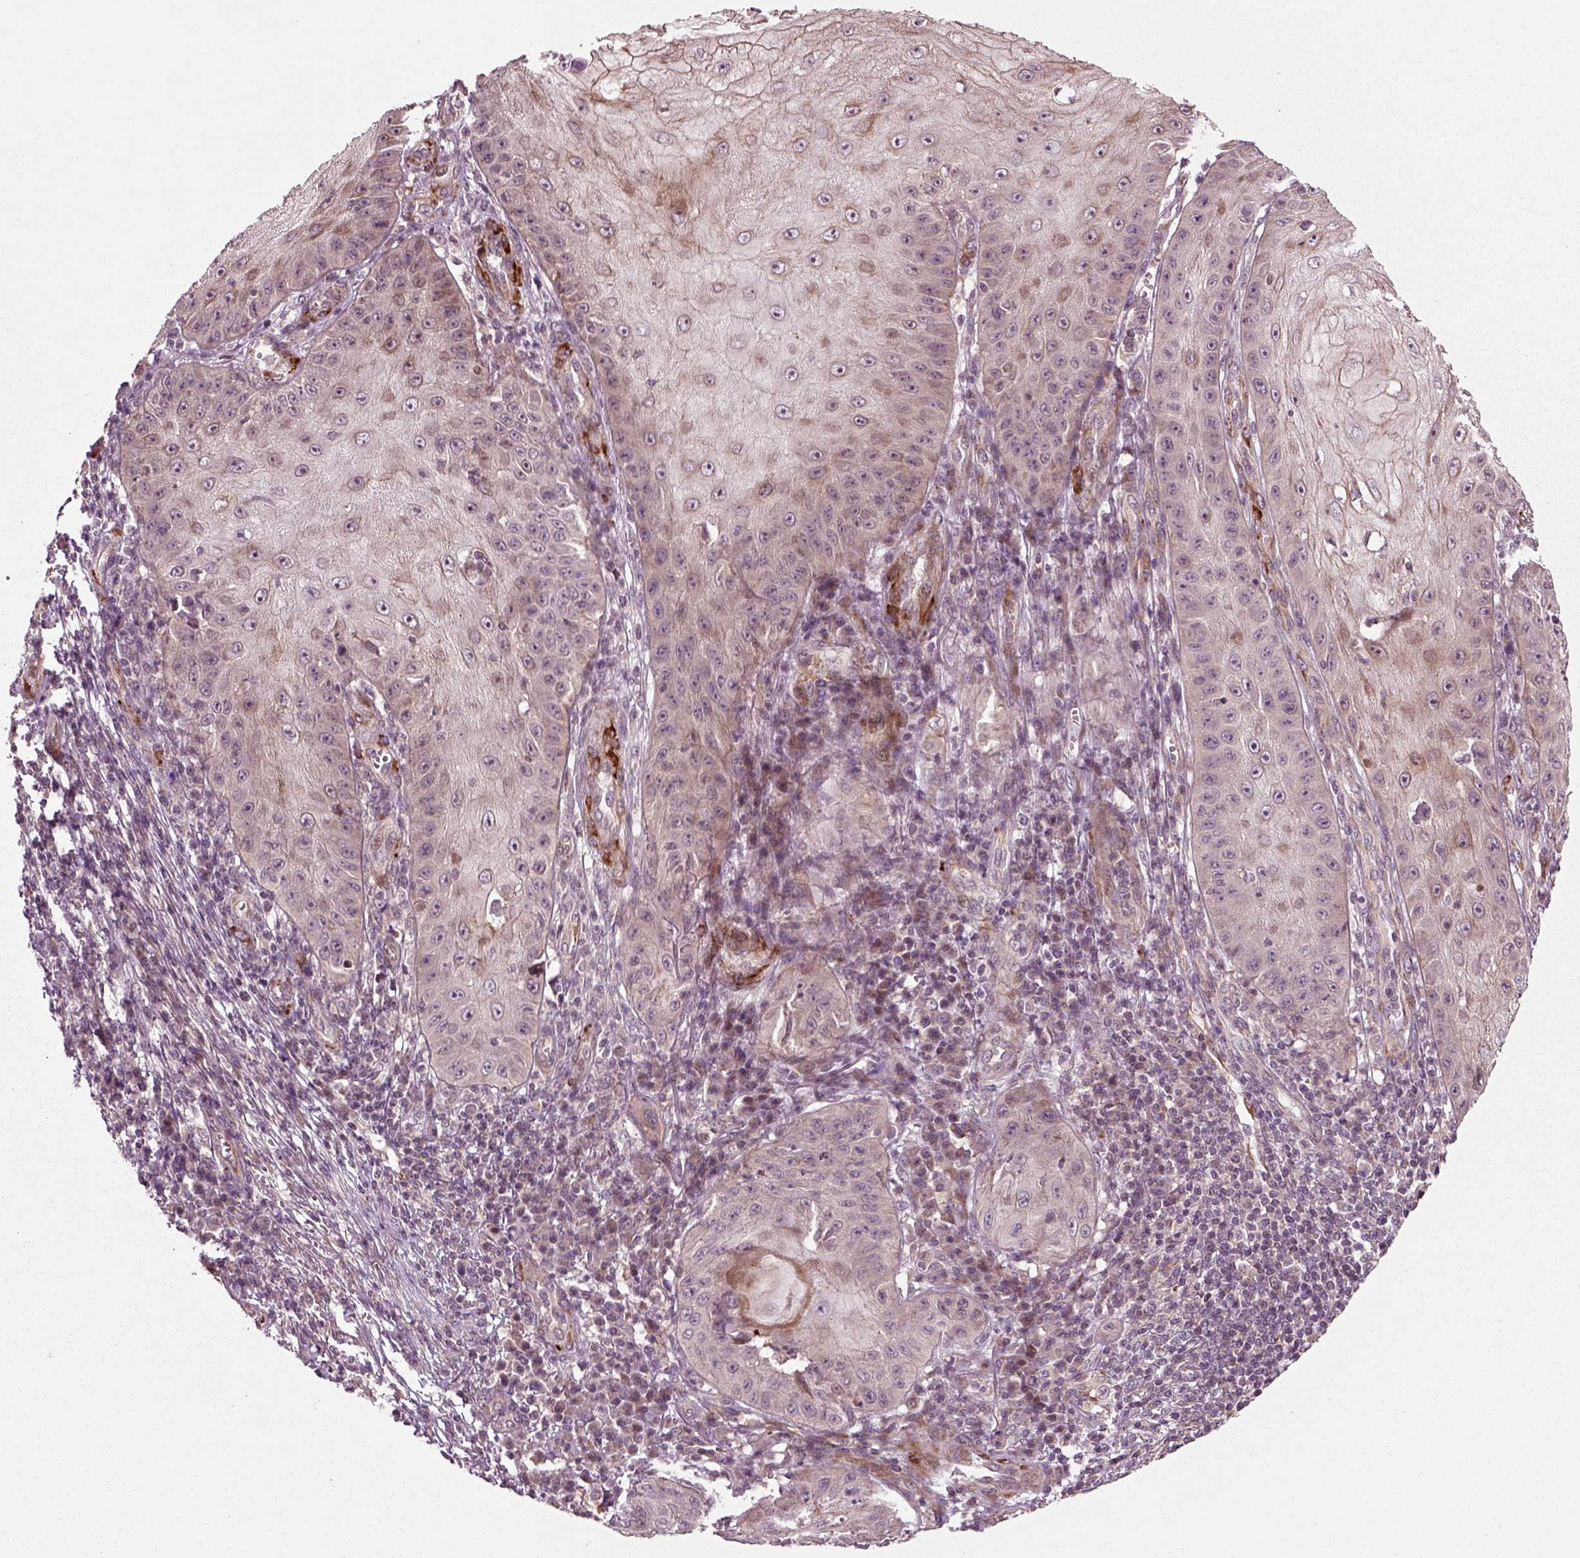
{"staining": {"intensity": "moderate", "quantity": "<25%", "location": "cytoplasmic/membranous"}, "tissue": "skin cancer", "cell_type": "Tumor cells", "image_type": "cancer", "snomed": [{"axis": "morphology", "description": "Squamous cell carcinoma, NOS"}, {"axis": "topography", "description": "Skin"}], "caption": "Immunohistochemistry histopathology image of neoplastic tissue: human skin squamous cell carcinoma stained using immunohistochemistry (IHC) demonstrates low levels of moderate protein expression localized specifically in the cytoplasmic/membranous of tumor cells, appearing as a cytoplasmic/membranous brown color.", "gene": "PLCD3", "patient": {"sex": "male", "age": 70}}